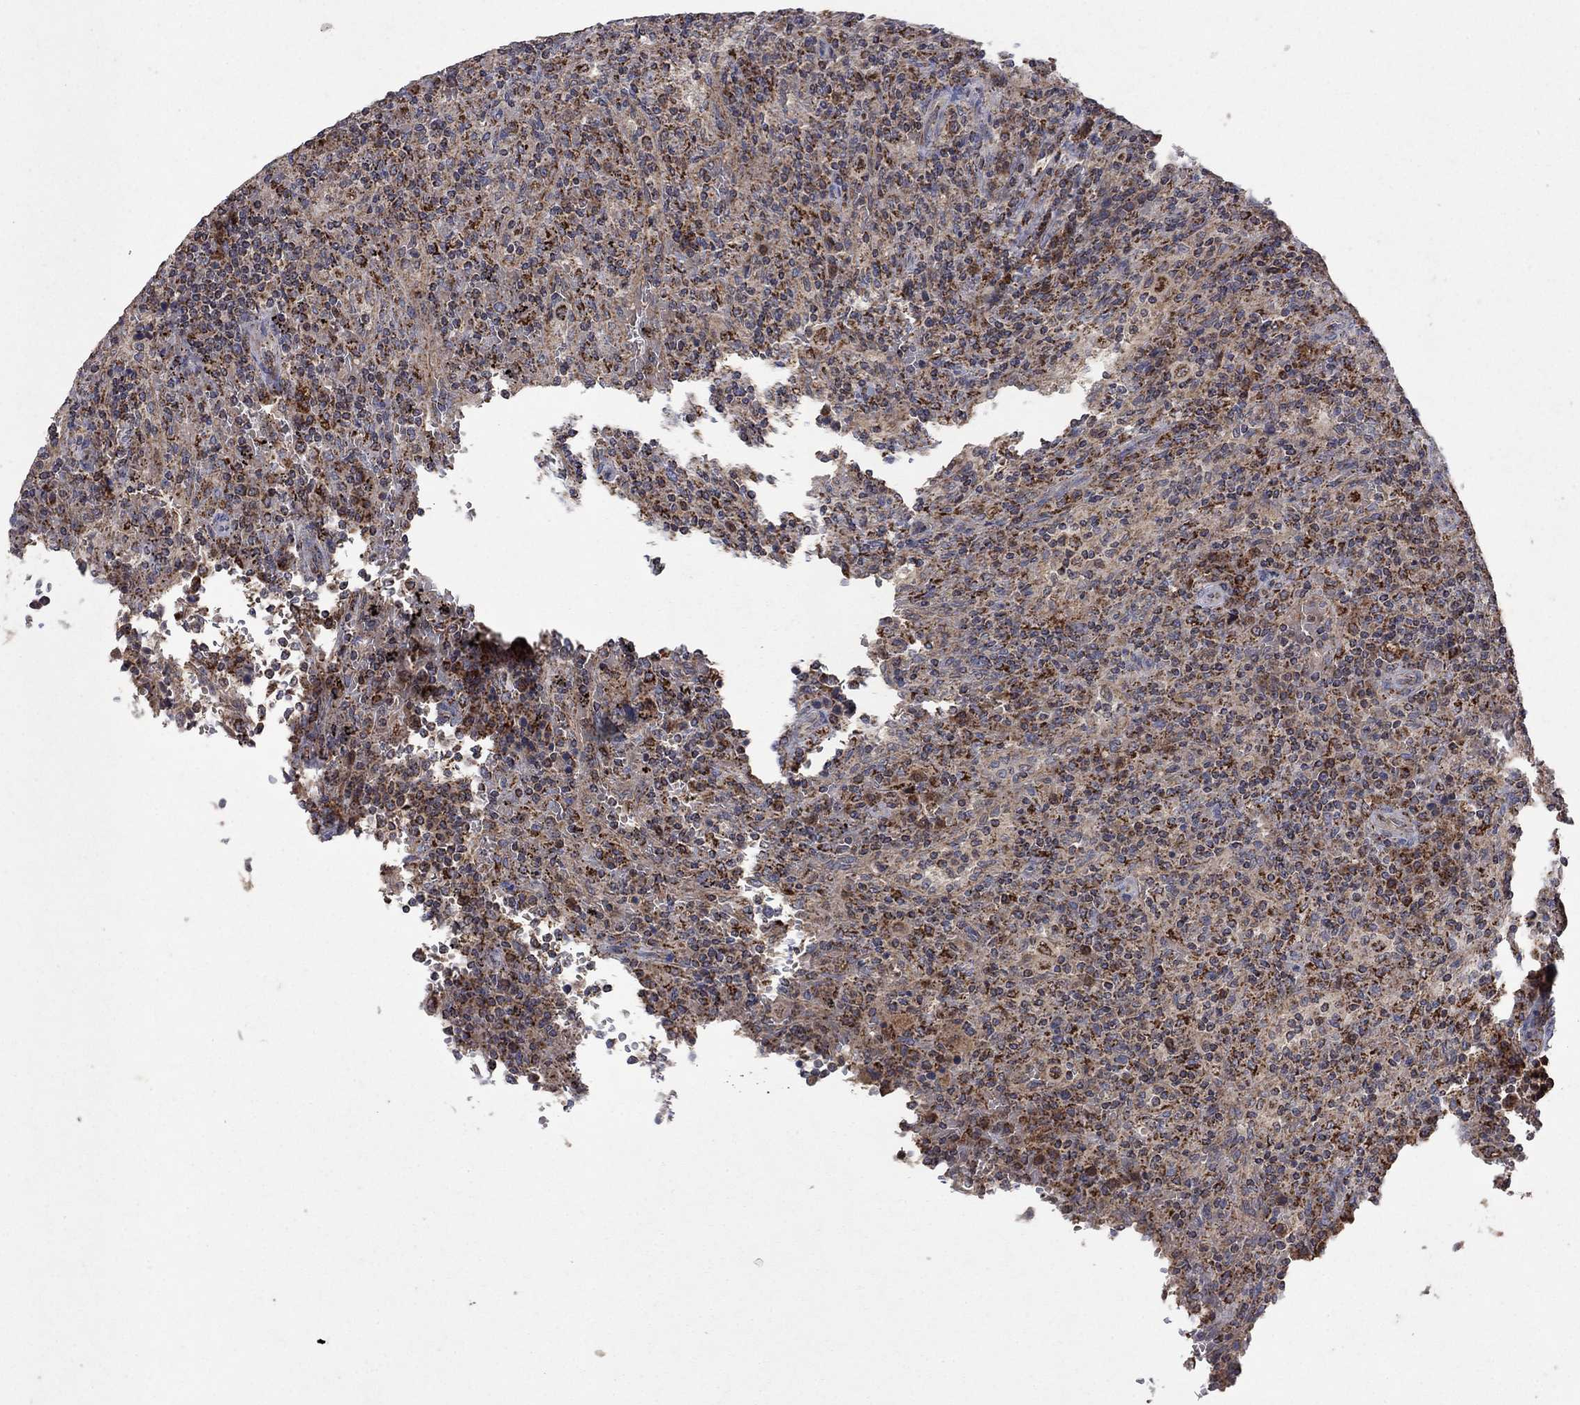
{"staining": {"intensity": "strong", "quantity": "25%-75%", "location": "cytoplasmic/membranous"}, "tissue": "lymphoma", "cell_type": "Tumor cells", "image_type": "cancer", "snomed": [{"axis": "morphology", "description": "Malignant lymphoma, non-Hodgkin's type, Low grade"}, {"axis": "topography", "description": "Spleen"}], "caption": "A high amount of strong cytoplasmic/membranous expression is appreciated in about 25%-75% of tumor cells in lymphoma tissue. (Brightfield microscopy of DAB IHC at high magnification).", "gene": "DPH1", "patient": {"sex": "male", "age": 62}}